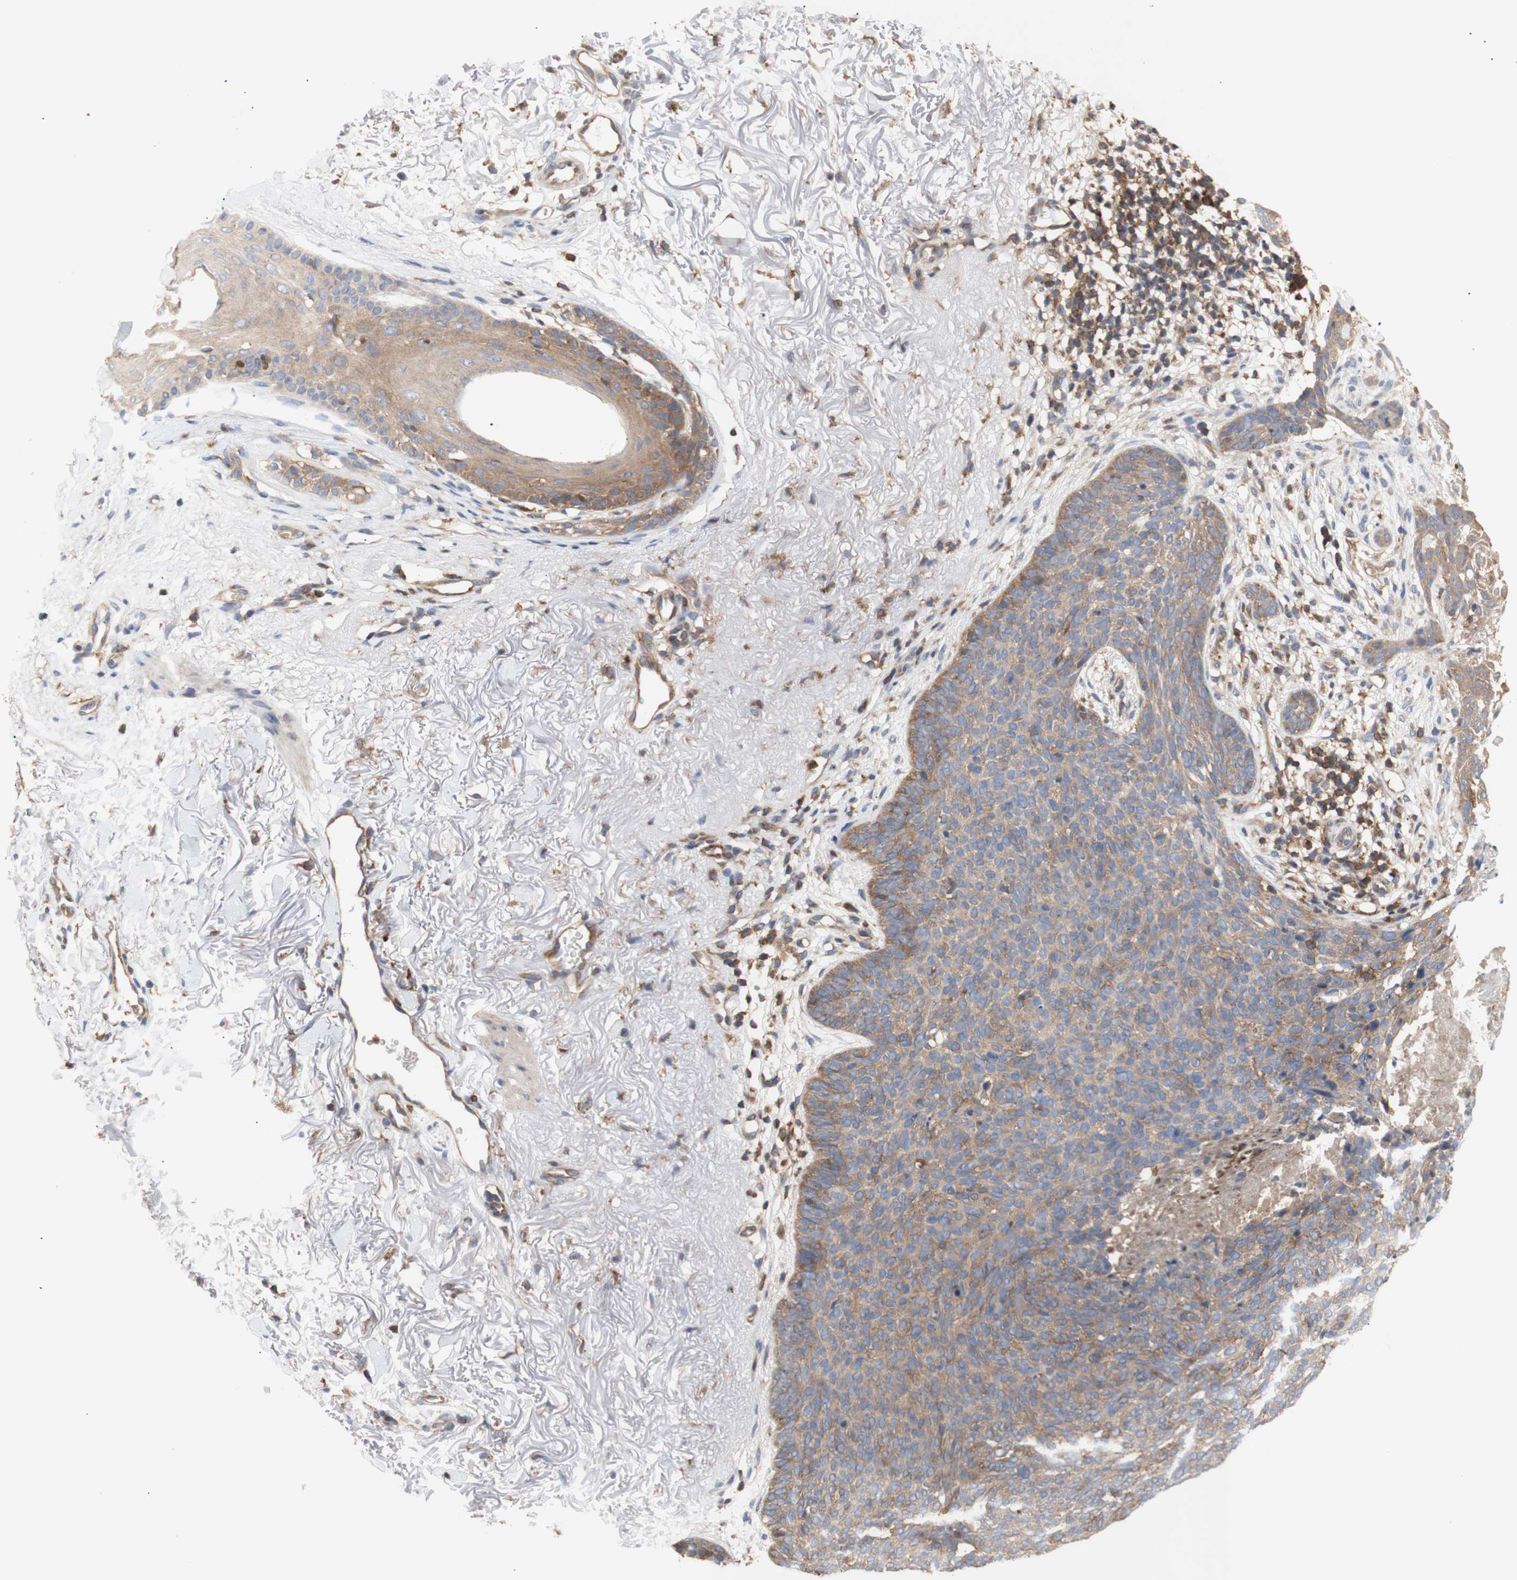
{"staining": {"intensity": "moderate", "quantity": ">75%", "location": "cytoplasmic/membranous"}, "tissue": "skin cancer", "cell_type": "Tumor cells", "image_type": "cancer", "snomed": [{"axis": "morphology", "description": "Normal tissue, NOS"}, {"axis": "morphology", "description": "Basal cell carcinoma"}, {"axis": "topography", "description": "Skin"}], "caption": "Tumor cells demonstrate medium levels of moderate cytoplasmic/membranous positivity in about >75% of cells in skin basal cell carcinoma. (brown staining indicates protein expression, while blue staining denotes nuclei).", "gene": "IKBKG", "patient": {"sex": "female", "age": 70}}